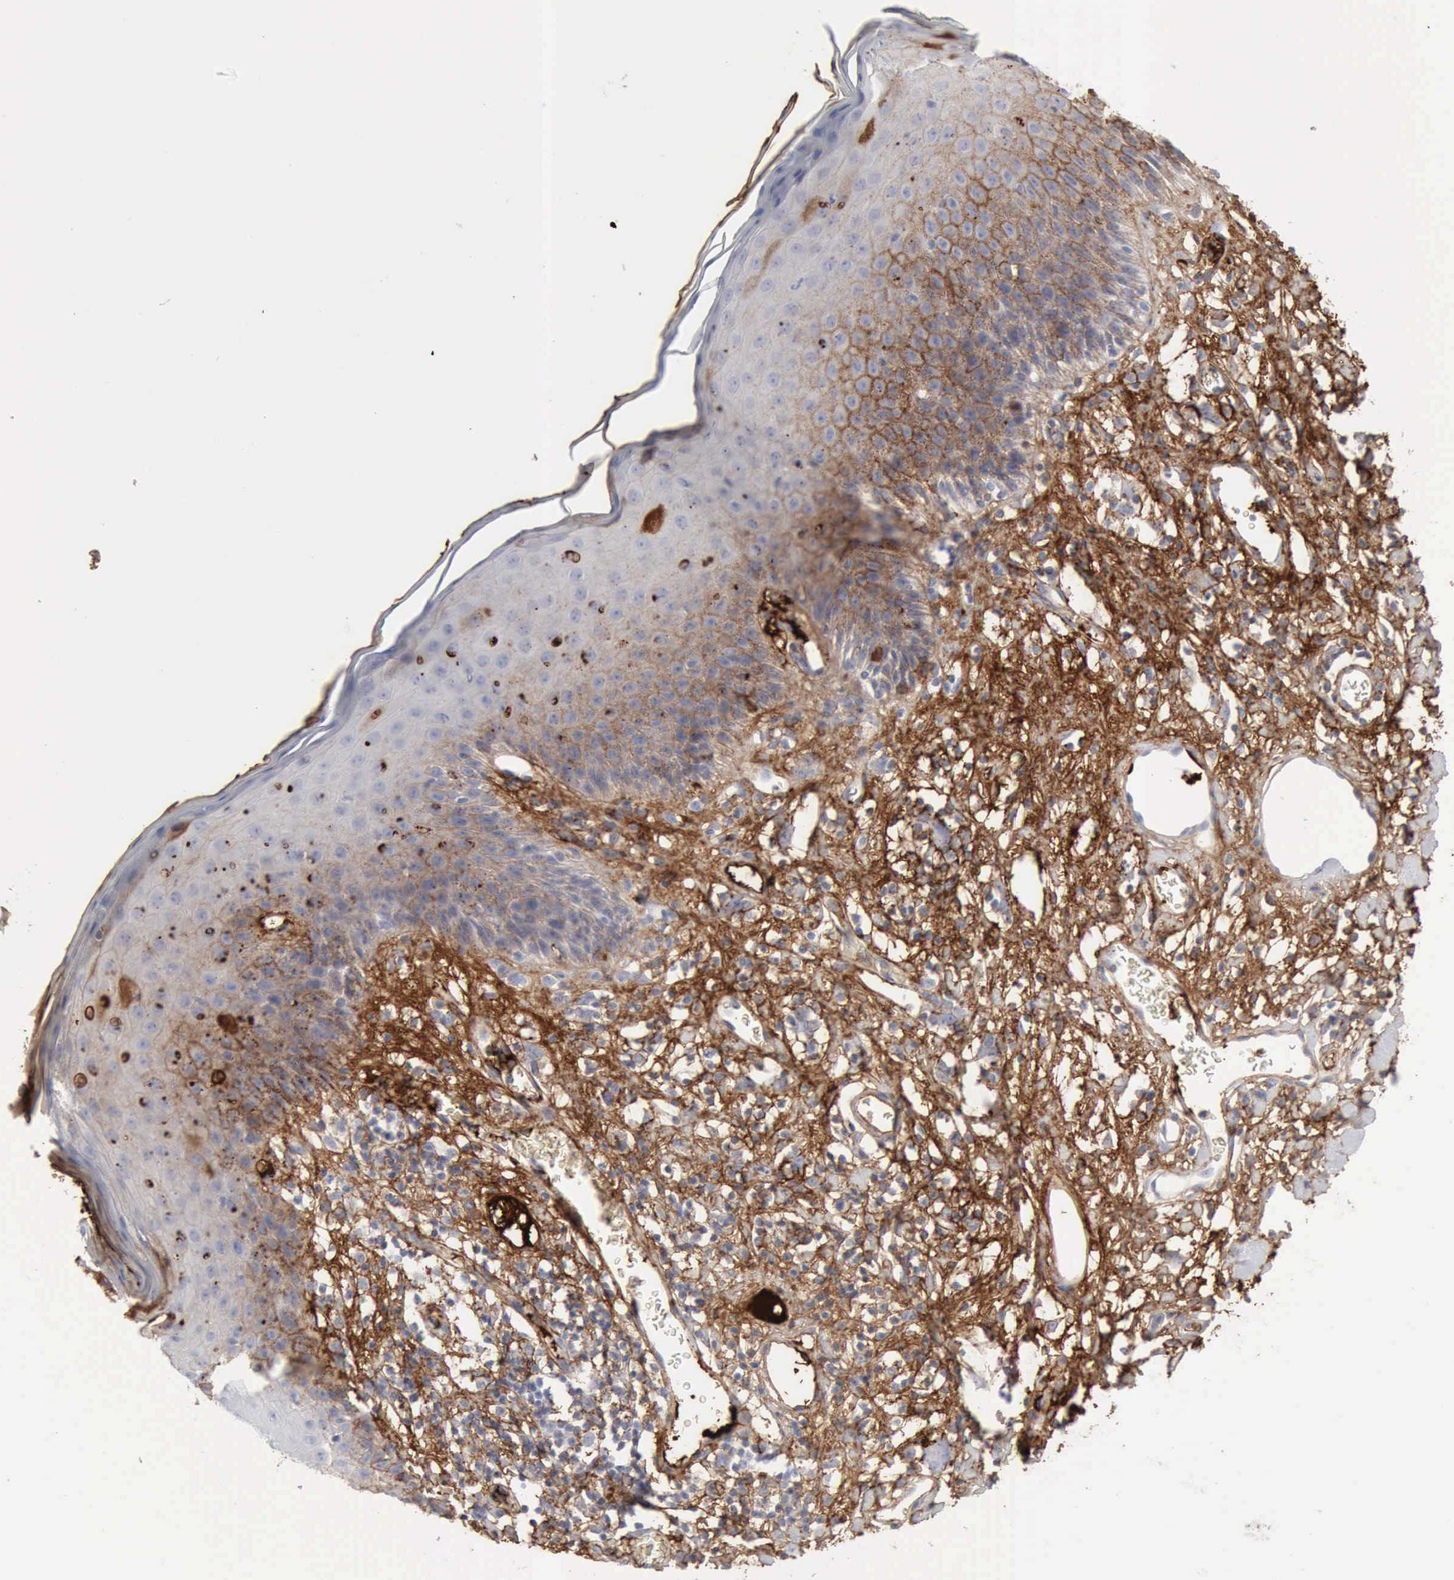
{"staining": {"intensity": "moderate", "quantity": "25%-75%", "location": "cytoplasmic/membranous"}, "tissue": "skin", "cell_type": "Epidermal cells", "image_type": "normal", "snomed": [{"axis": "morphology", "description": "Normal tissue, NOS"}, {"axis": "topography", "description": "Vulva"}, {"axis": "topography", "description": "Peripheral nerve tissue"}], "caption": "Normal skin exhibits moderate cytoplasmic/membranous staining in approximately 25%-75% of epidermal cells Nuclei are stained in blue..", "gene": "C4BPA", "patient": {"sex": "female", "age": 68}}